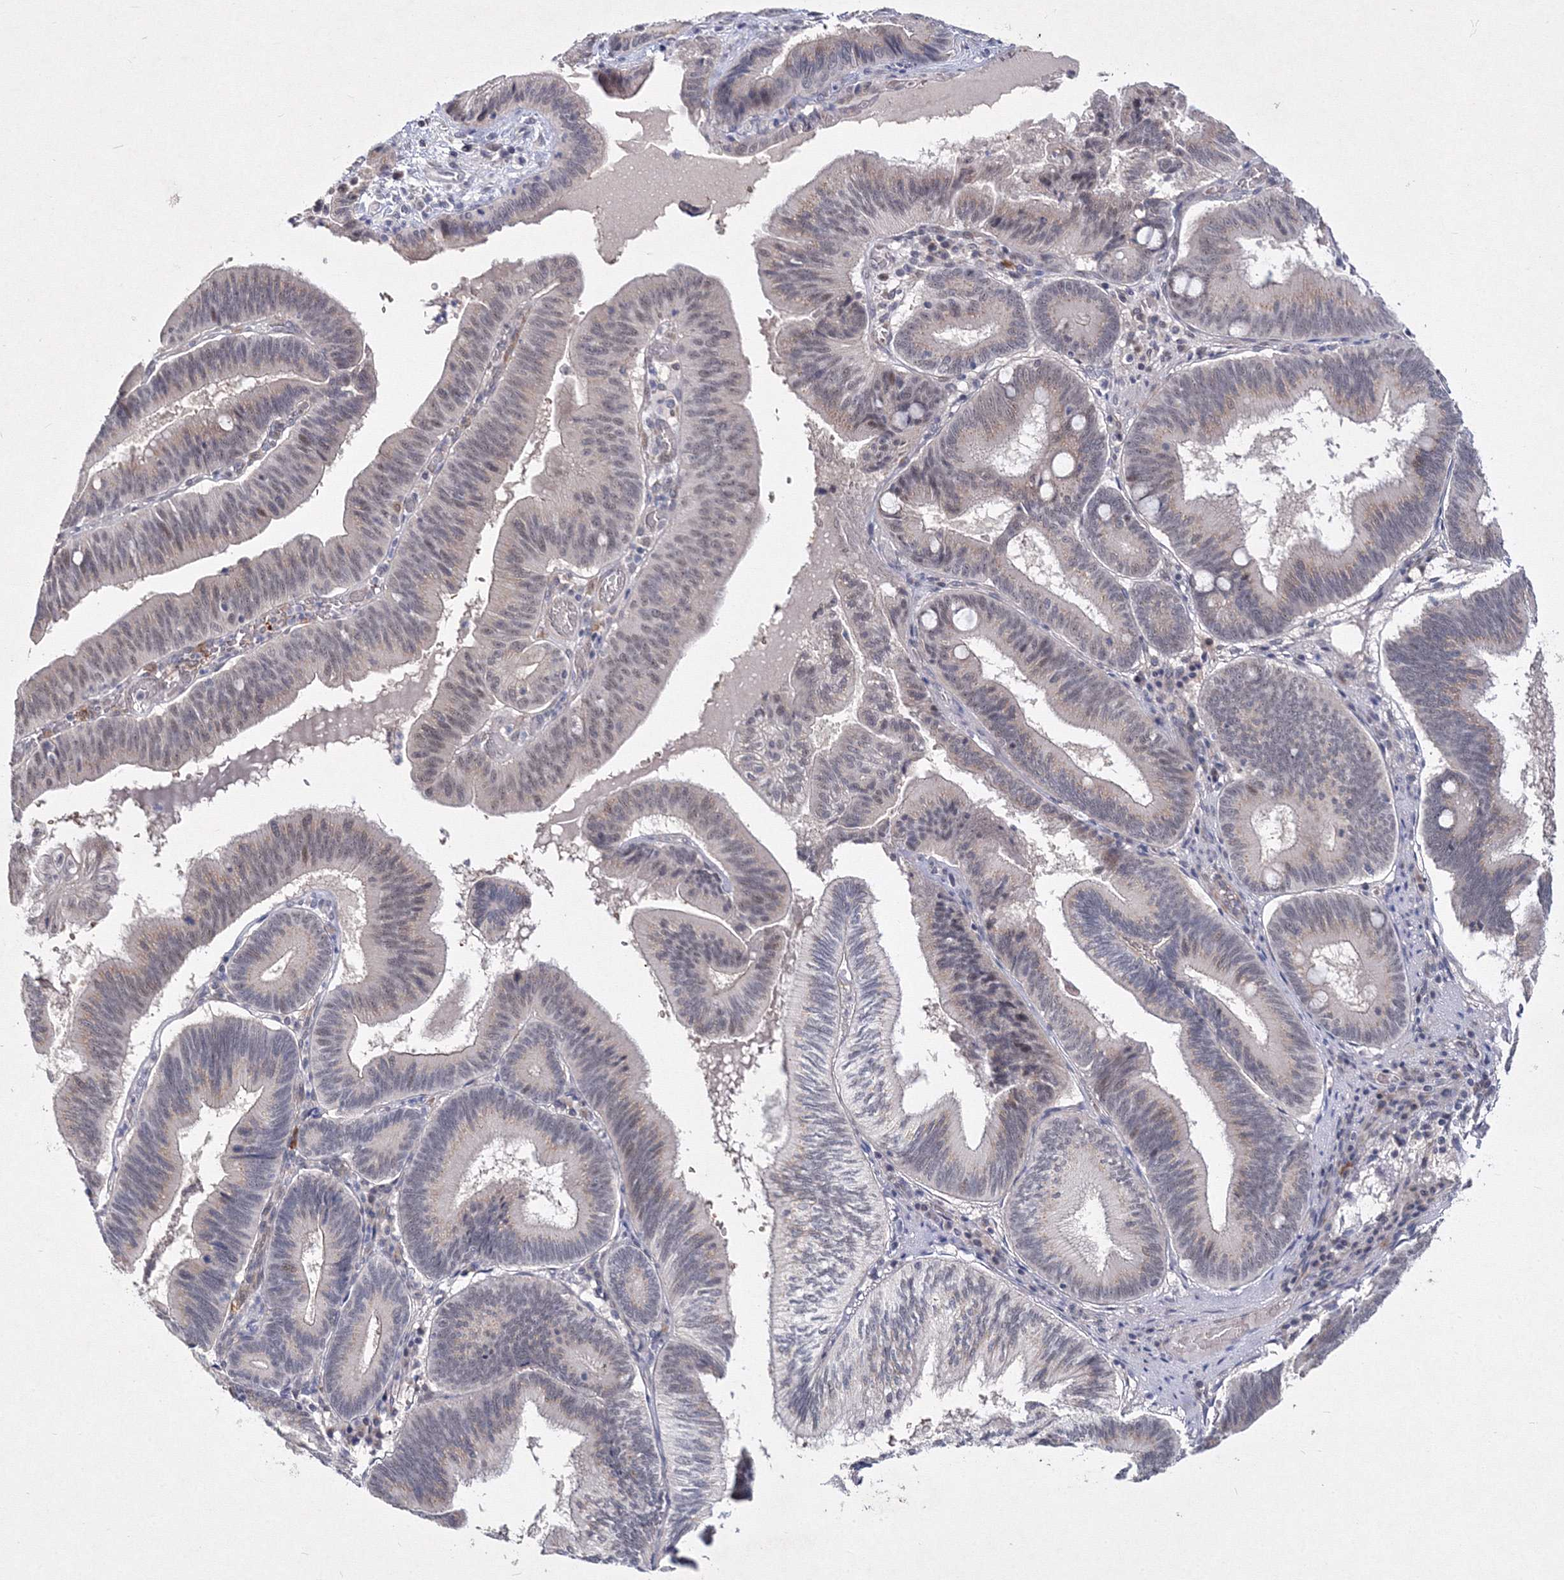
{"staining": {"intensity": "weak", "quantity": "<25%", "location": "nuclear"}, "tissue": "pancreatic cancer", "cell_type": "Tumor cells", "image_type": "cancer", "snomed": [{"axis": "morphology", "description": "Adenocarcinoma, NOS"}, {"axis": "topography", "description": "Pancreas"}], "caption": "A photomicrograph of pancreatic cancer stained for a protein shows no brown staining in tumor cells. (Brightfield microscopy of DAB immunohistochemistry (IHC) at high magnification).", "gene": "C11orf52", "patient": {"sex": "male", "age": 82}}